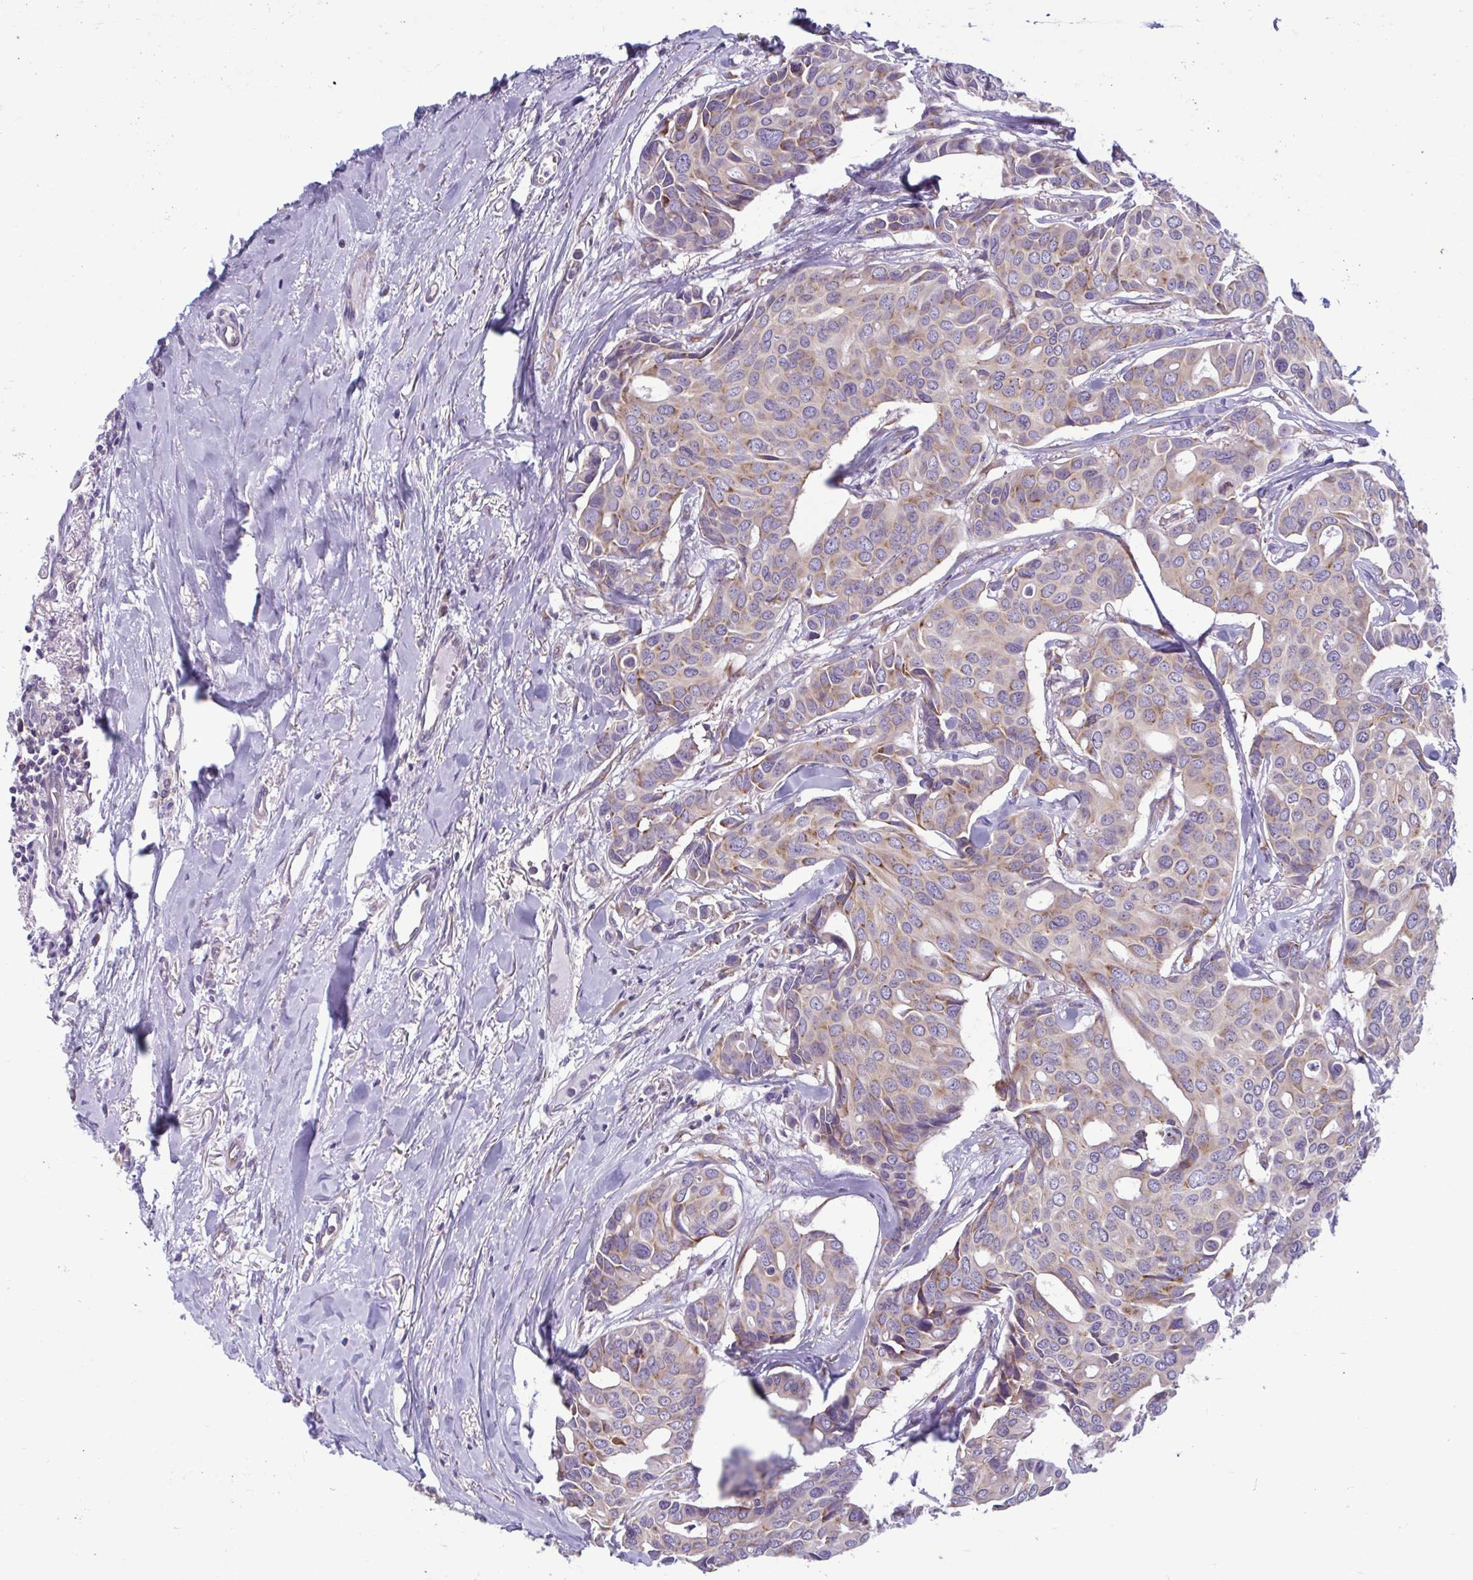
{"staining": {"intensity": "moderate", "quantity": ">75%", "location": "cytoplasmic/membranous"}, "tissue": "breast cancer", "cell_type": "Tumor cells", "image_type": "cancer", "snomed": [{"axis": "morphology", "description": "Duct carcinoma"}, {"axis": "topography", "description": "Breast"}], "caption": "A histopathology image showing moderate cytoplasmic/membranous expression in approximately >75% of tumor cells in breast cancer, as visualized by brown immunohistochemical staining.", "gene": "RPS16", "patient": {"sex": "female", "age": 54}}